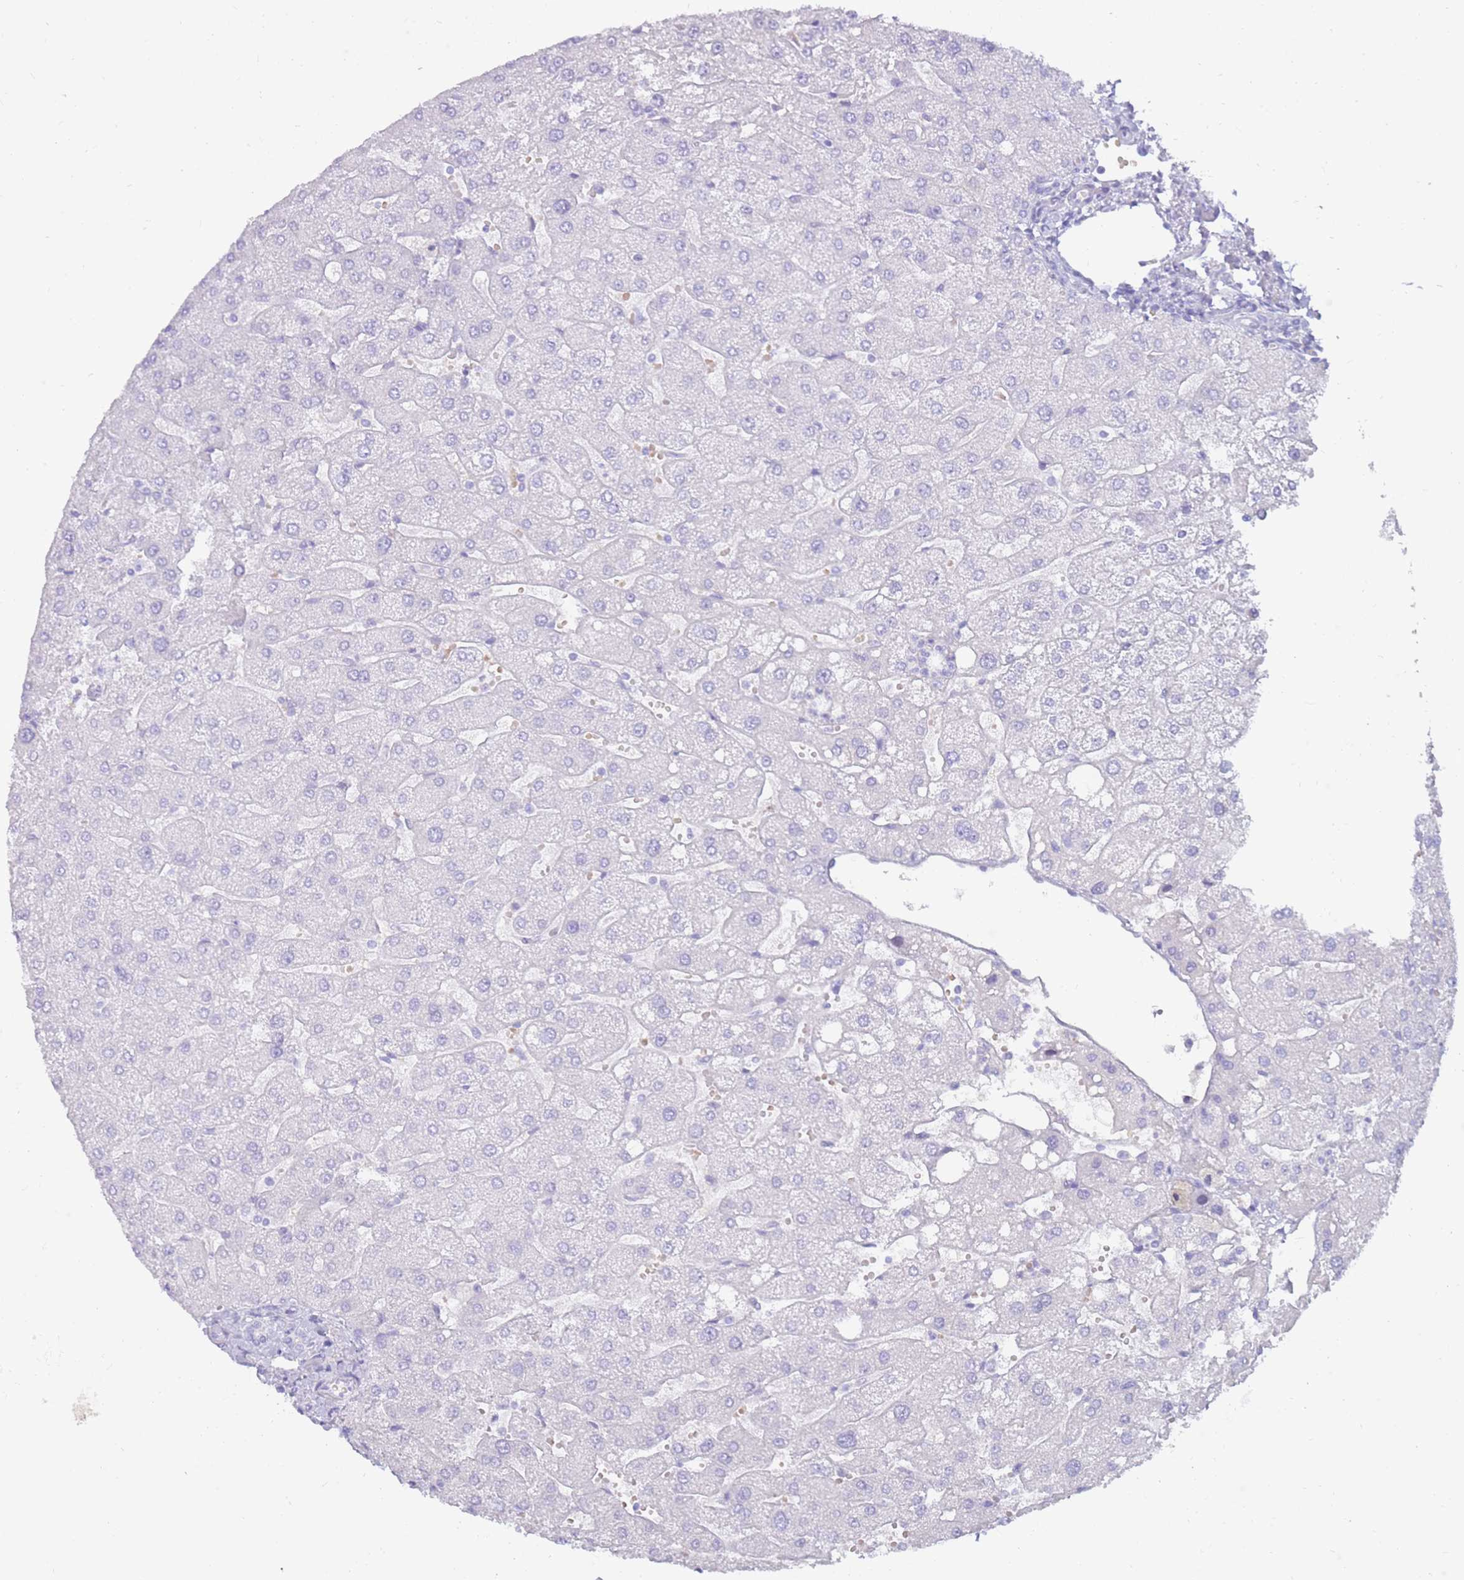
{"staining": {"intensity": "negative", "quantity": "none", "location": "none"}, "tissue": "liver", "cell_type": "Cholangiocytes", "image_type": "normal", "snomed": [{"axis": "morphology", "description": "Normal tissue, NOS"}, {"axis": "topography", "description": "Liver"}], "caption": "Immunohistochemistry (IHC) image of benign liver: human liver stained with DAB demonstrates no significant protein staining in cholangiocytes.", "gene": "EVPLL", "patient": {"sex": "male", "age": 67}}